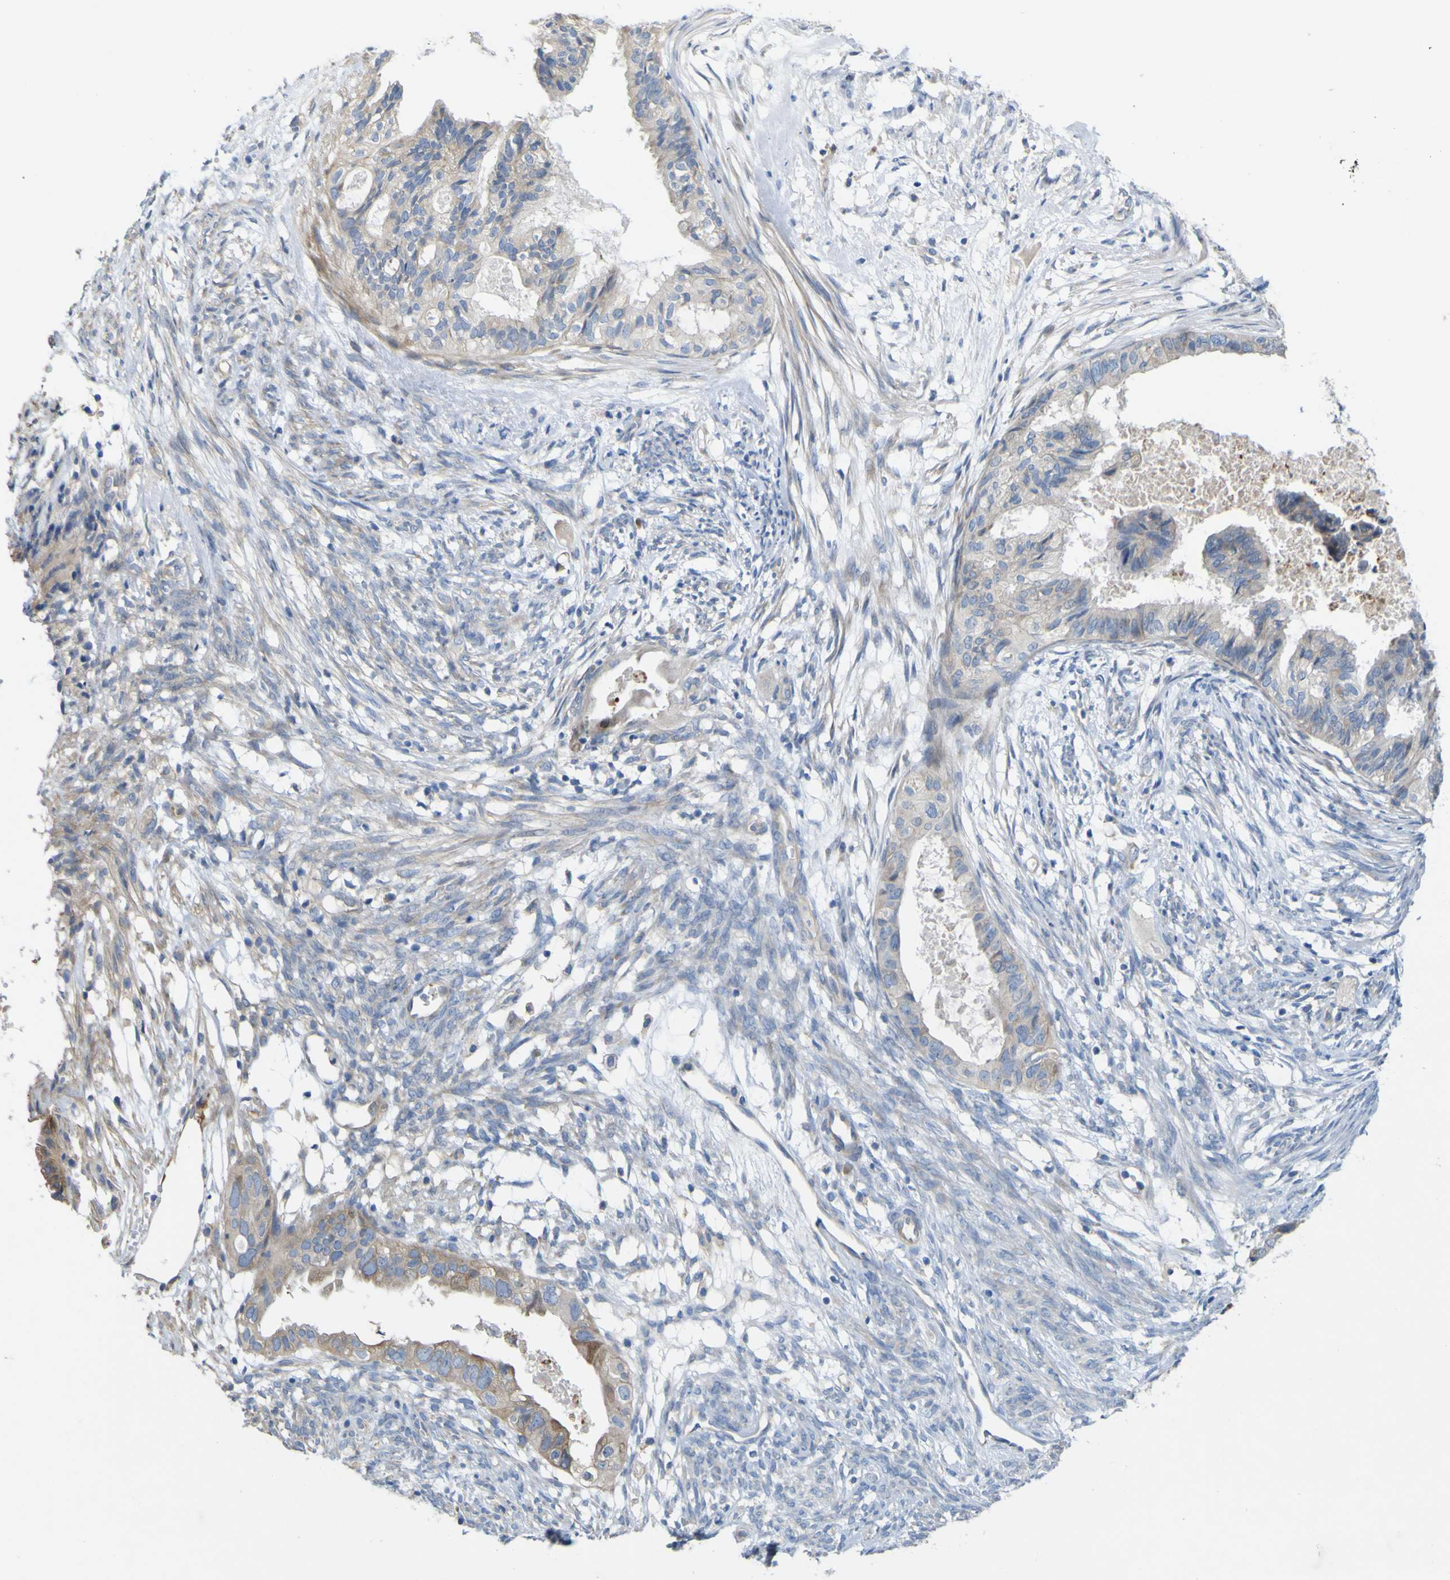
{"staining": {"intensity": "negative", "quantity": "none", "location": "none"}, "tissue": "cervical cancer", "cell_type": "Tumor cells", "image_type": "cancer", "snomed": [{"axis": "morphology", "description": "Normal tissue, NOS"}, {"axis": "morphology", "description": "Adenocarcinoma, NOS"}, {"axis": "topography", "description": "Cervix"}, {"axis": "topography", "description": "Endometrium"}], "caption": "Cervical adenocarcinoma stained for a protein using IHC displays no expression tumor cells.", "gene": "MYEOV", "patient": {"sex": "female", "age": 86}}